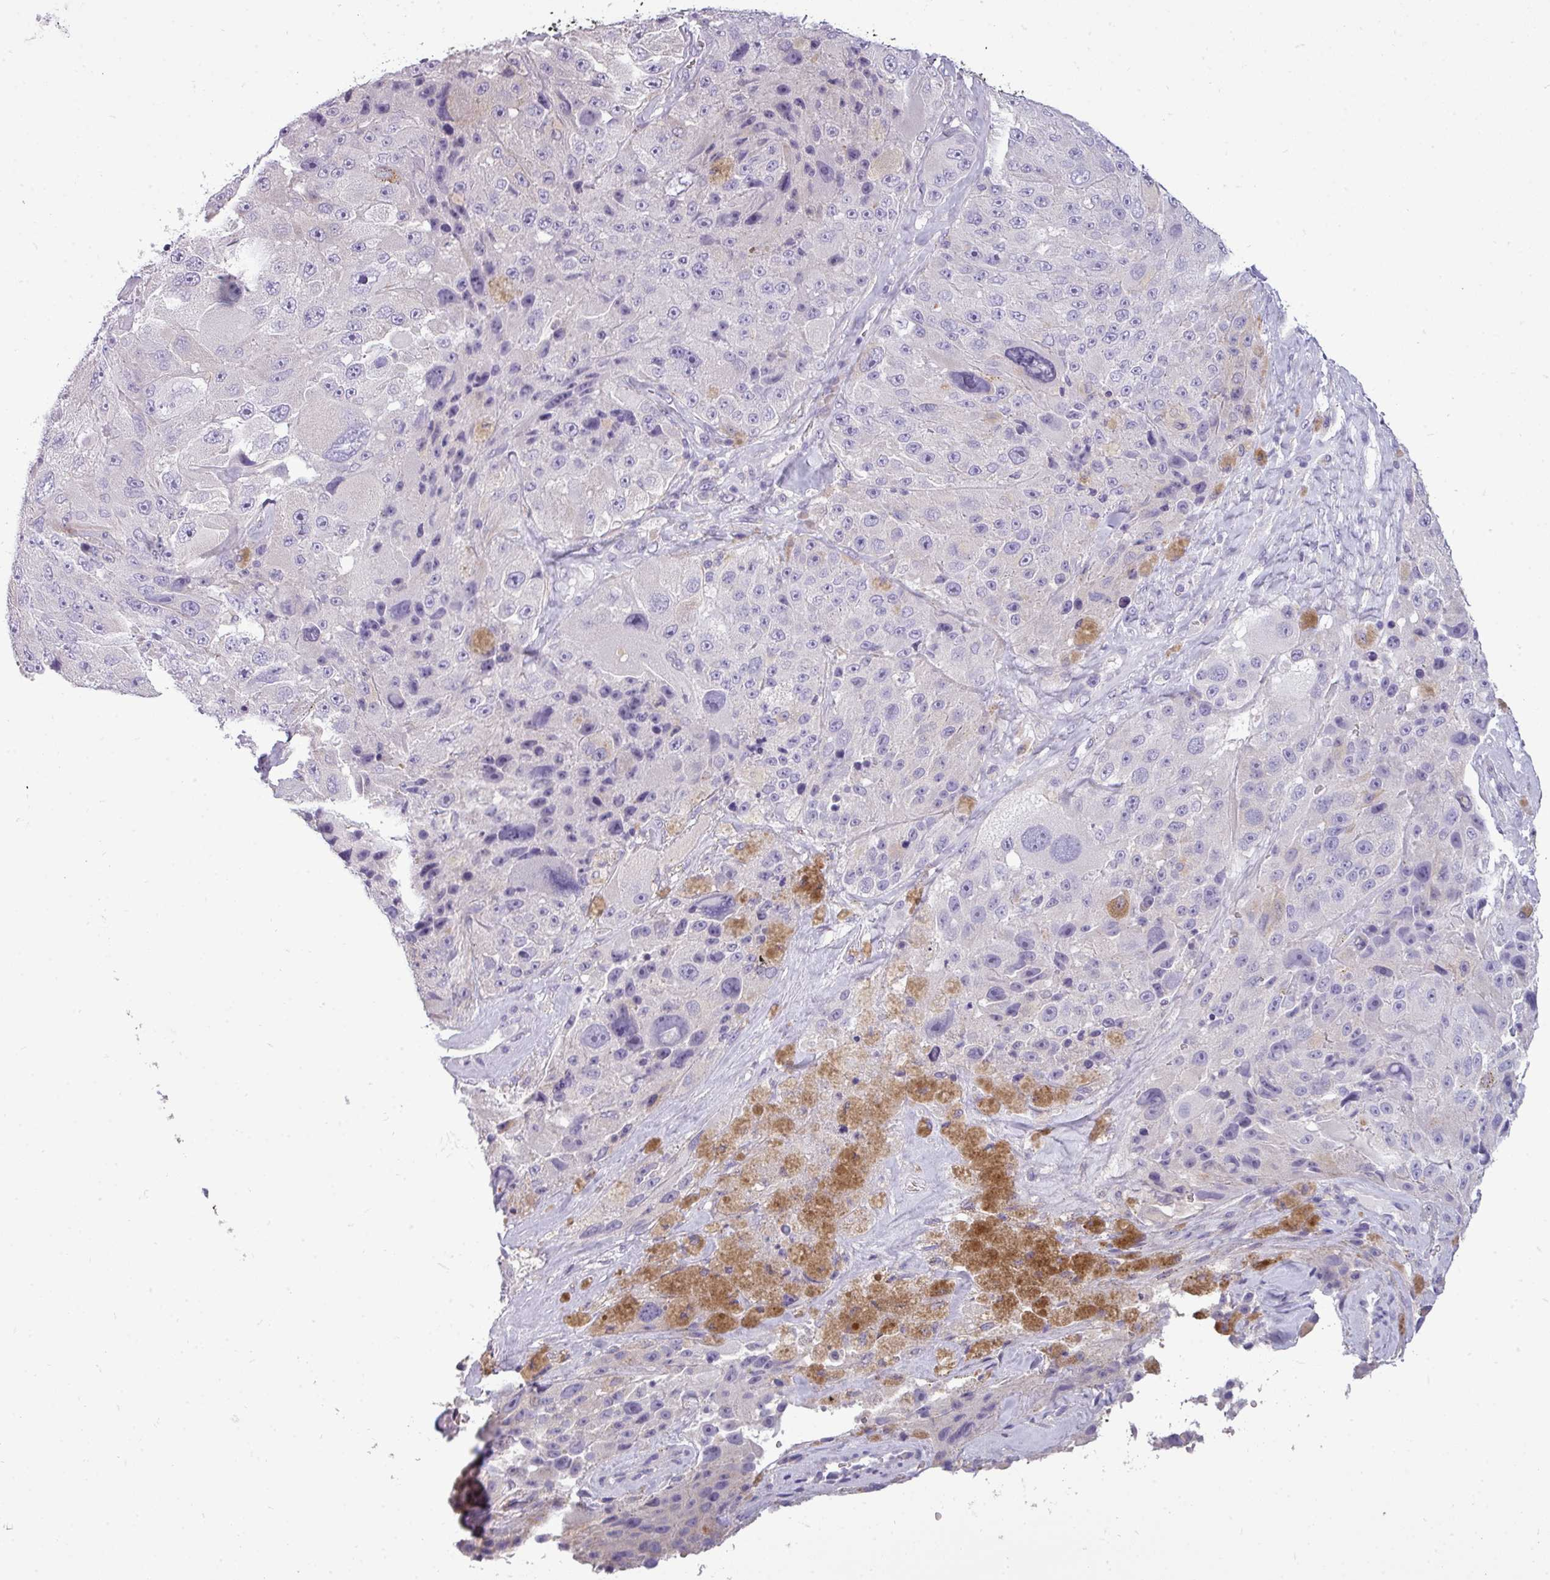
{"staining": {"intensity": "negative", "quantity": "none", "location": "none"}, "tissue": "melanoma", "cell_type": "Tumor cells", "image_type": "cancer", "snomed": [{"axis": "morphology", "description": "Malignant melanoma, Metastatic site"}, {"axis": "topography", "description": "Lymph node"}], "caption": "This photomicrograph is of malignant melanoma (metastatic site) stained with immunohistochemistry (IHC) to label a protein in brown with the nuclei are counter-stained blue. There is no positivity in tumor cells.", "gene": "DNAAF9", "patient": {"sex": "male", "age": 62}}